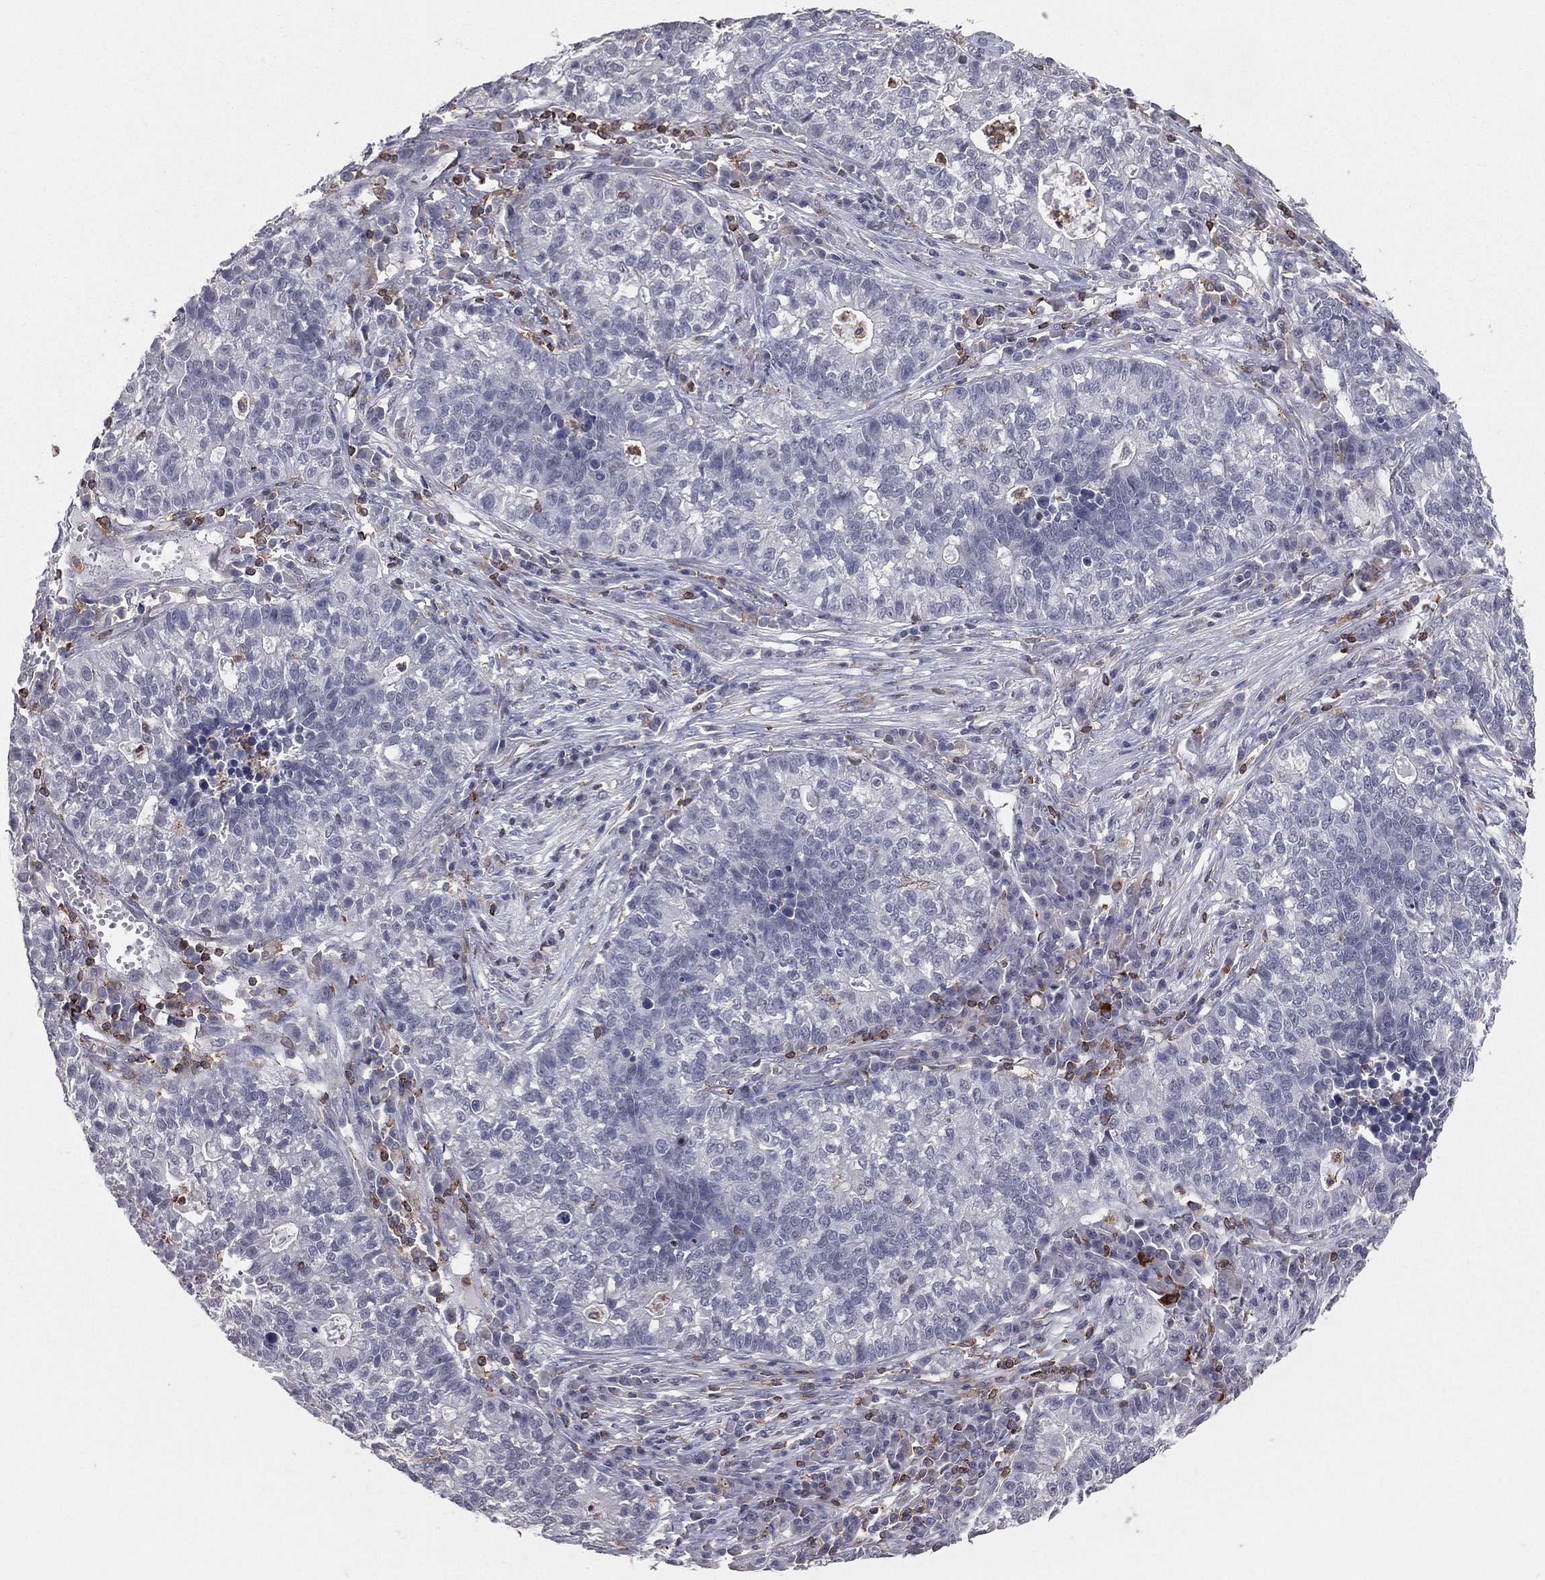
{"staining": {"intensity": "negative", "quantity": "none", "location": "none"}, "tissue": "lung cancer", "cell_type": "Tumor cells", "image_type": "cancer", "snomed": [{"axis": "morphology", "description": "Adenocarcinoma, NOS"}, {"axis": "topography", "description": "Lung"}], "caption": "Tumor cells are negative for protein expression in human lung cancer.", "gene": "PSTPIP1", "patient": {"sex": "male", "age": 57}}